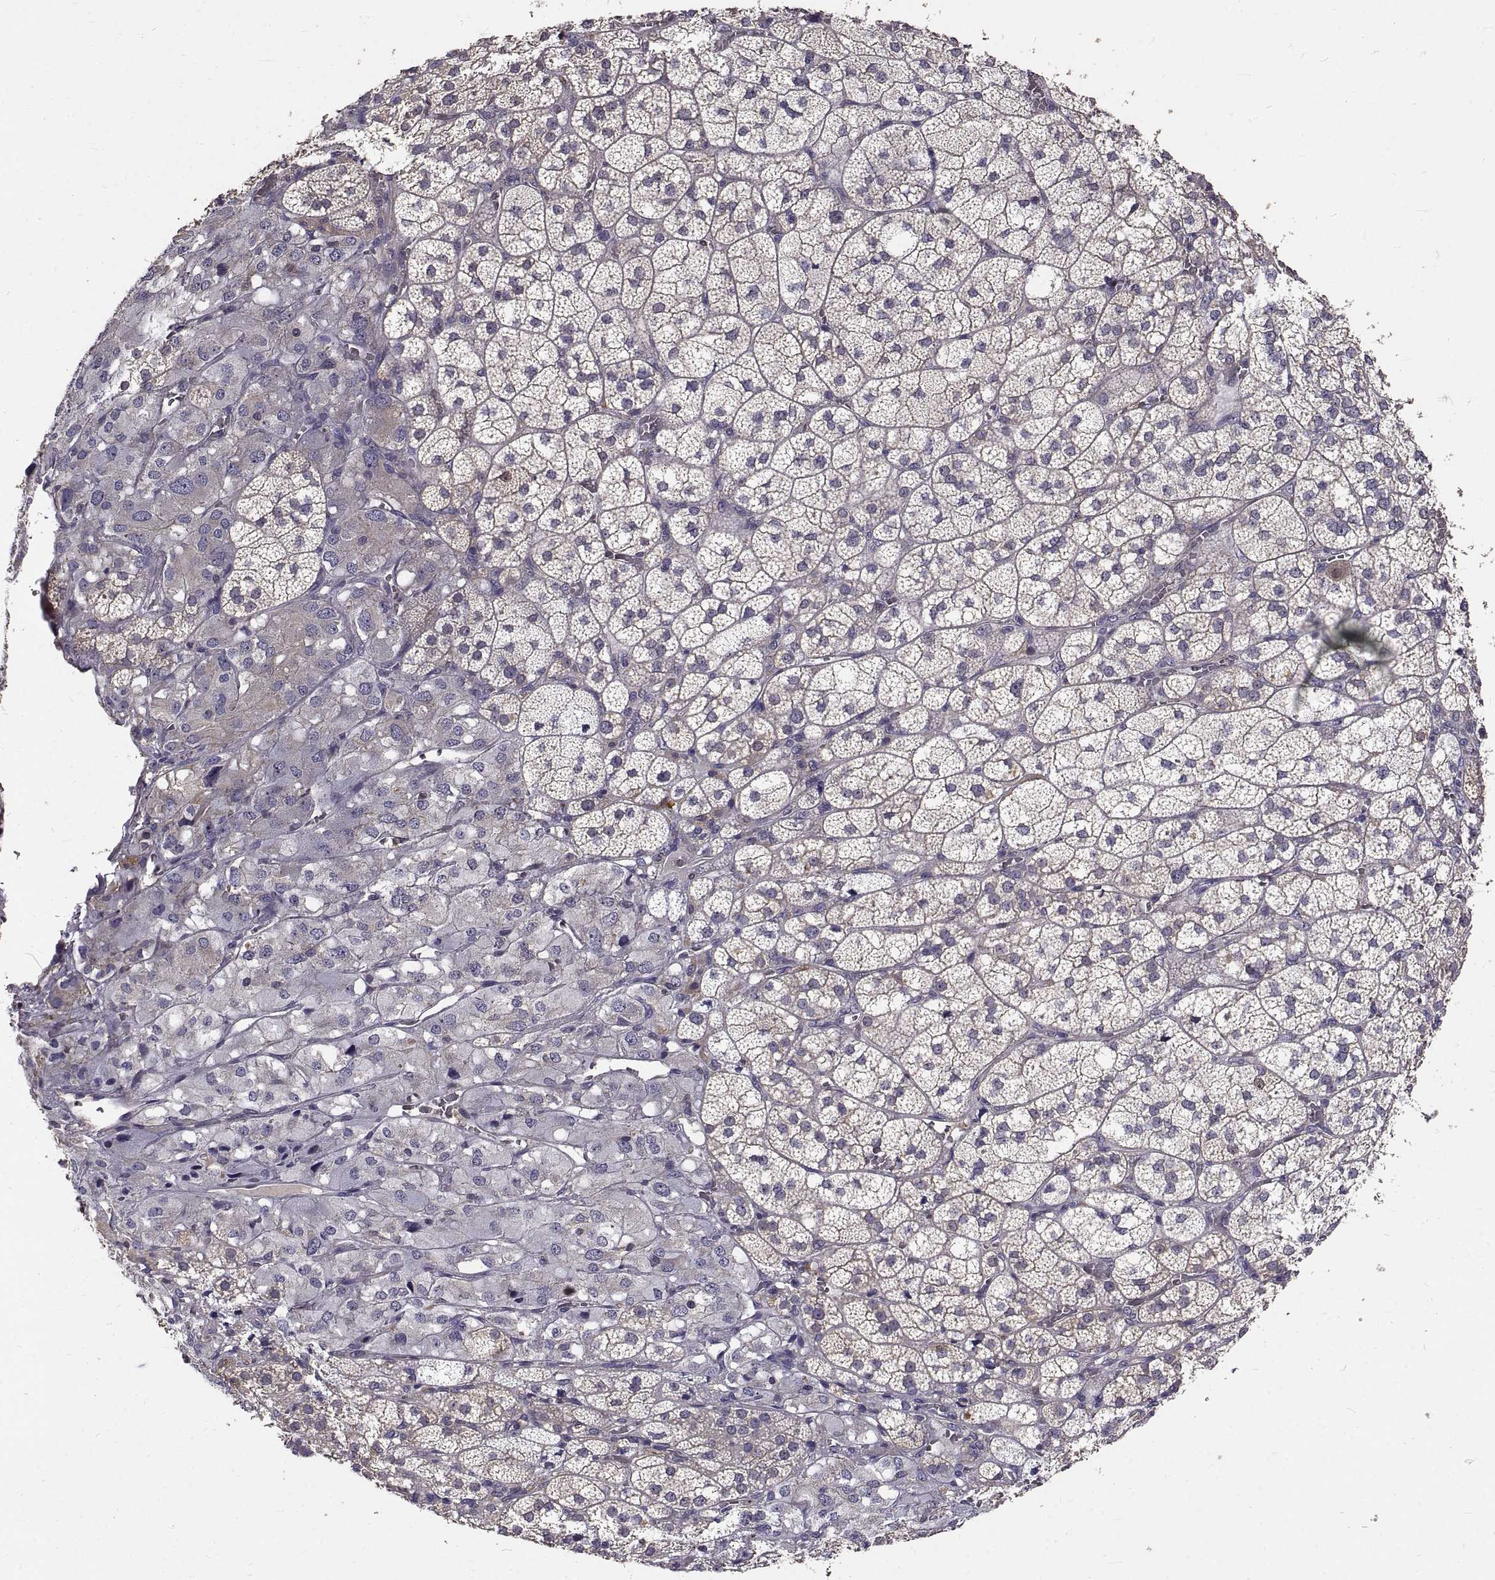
{"staining": {"intensity": "negative", "quantity": "none", "location": "none"}, "tissue": "adrenal gland", "cell_type": "Glandular cells", "image_type": "normal", "snomed": [{"axis": "morphology", "description": "Normal tissue, NOS"}, {"axis": "topography", "description": "Adrenal gland"}], "caption": "Human adrenal gland stained for a protein using immunohistochemistry reveals no expression in glandular cells.", "gene": "PEA15", "patient": {"sex": "female", "age": 60}}